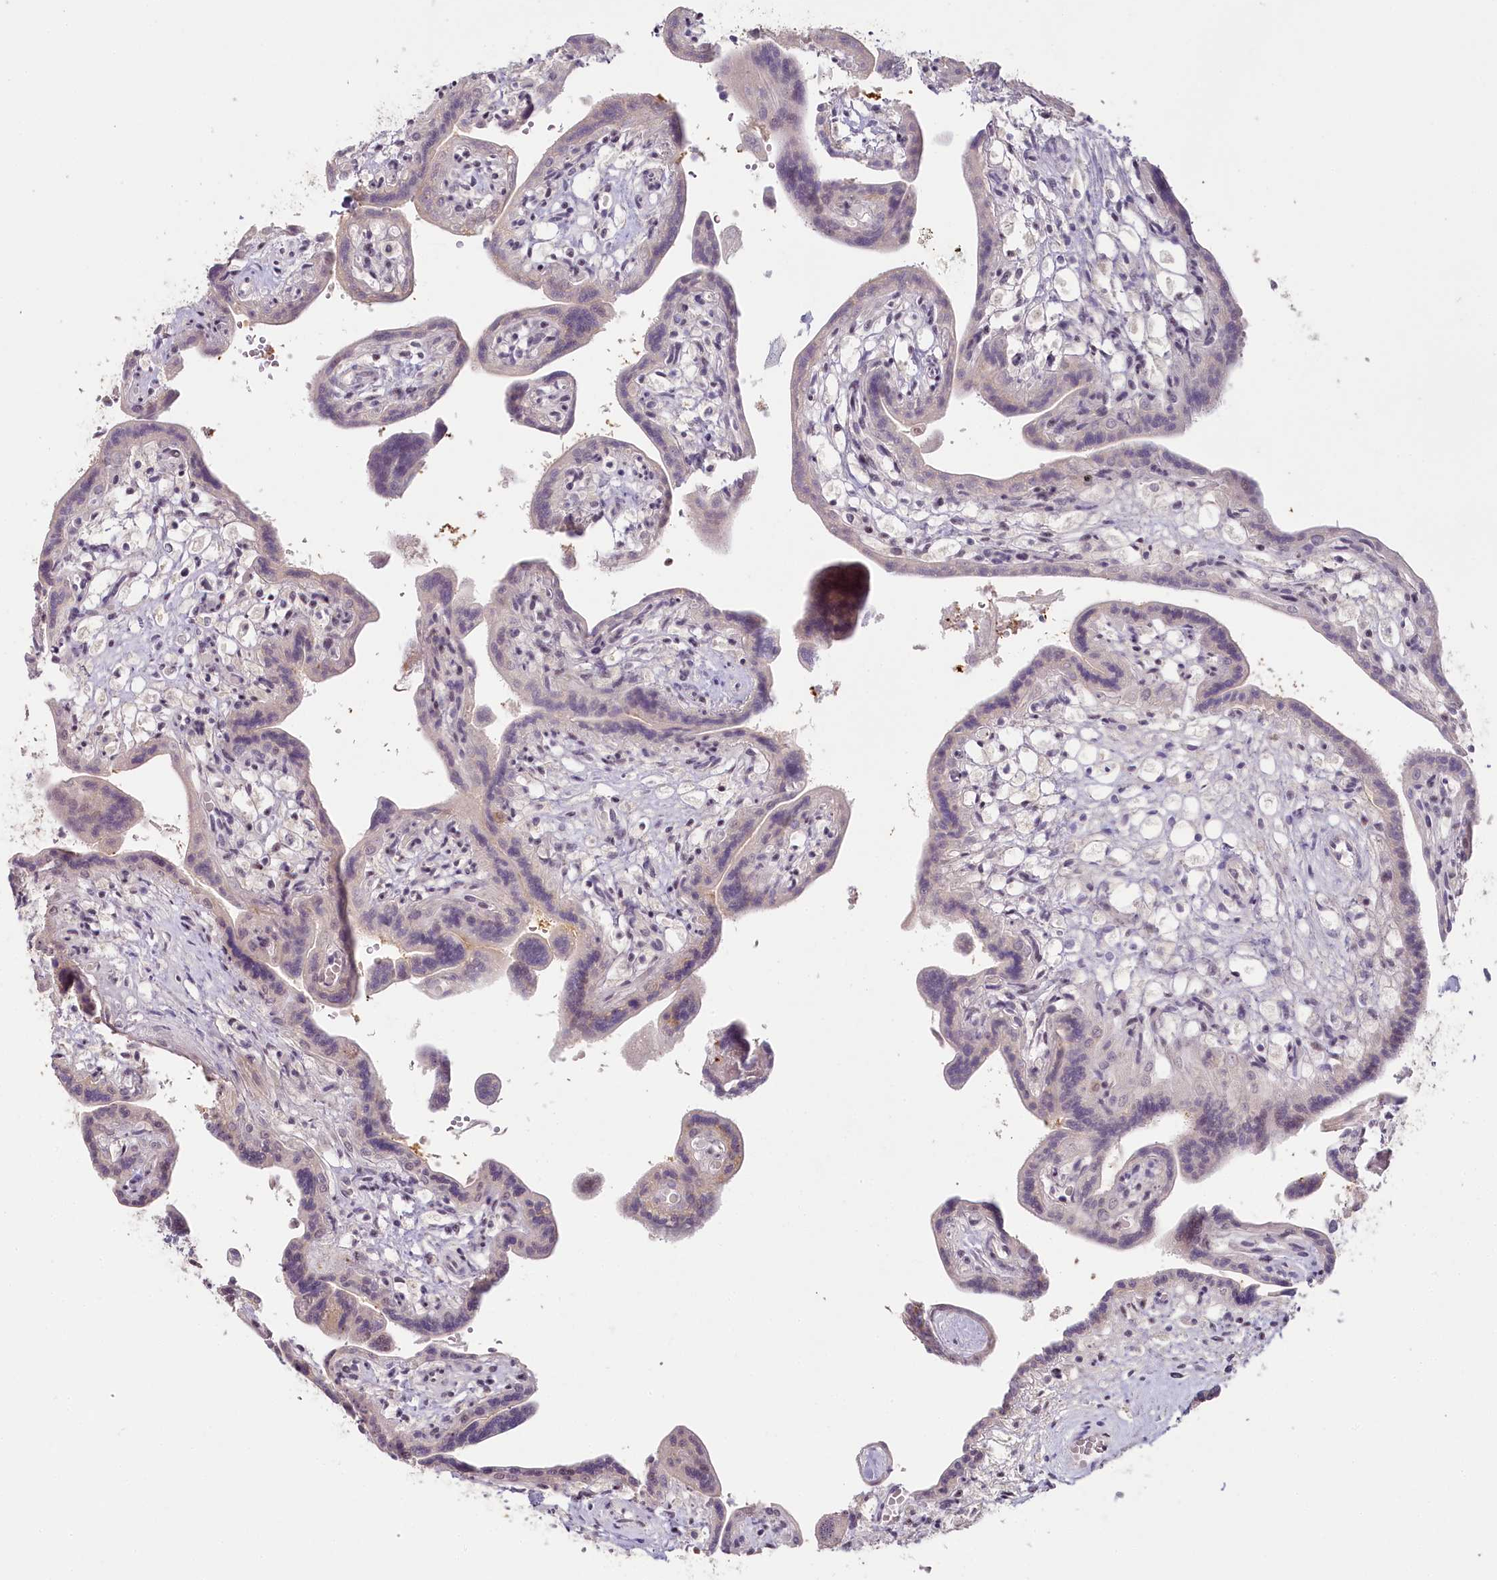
{"staining": {"intensity": "moderate", "quantity": "<25%", "location": "nuclear"}, "tissue": "placenta", "cell_type": "Trophoblastic cells", "image_type": "normal", "snomed": [{"axis": "morphology", "description": "Normal tissue, NOS"}, {"axis": "topography", "description": "Placenta"}], "caption": "IHC of normal human placenta shows low levels of moderate nuclear staining in about <25% of trophoblastic cells. (Stains: DAB (3,3'-diaminobenzidine) in brown, nuclei in blue, Microscopy: brightfield microscopy at high magnification).", "gene": "HPD", "patient": {"sex": "female", "age": 37}}